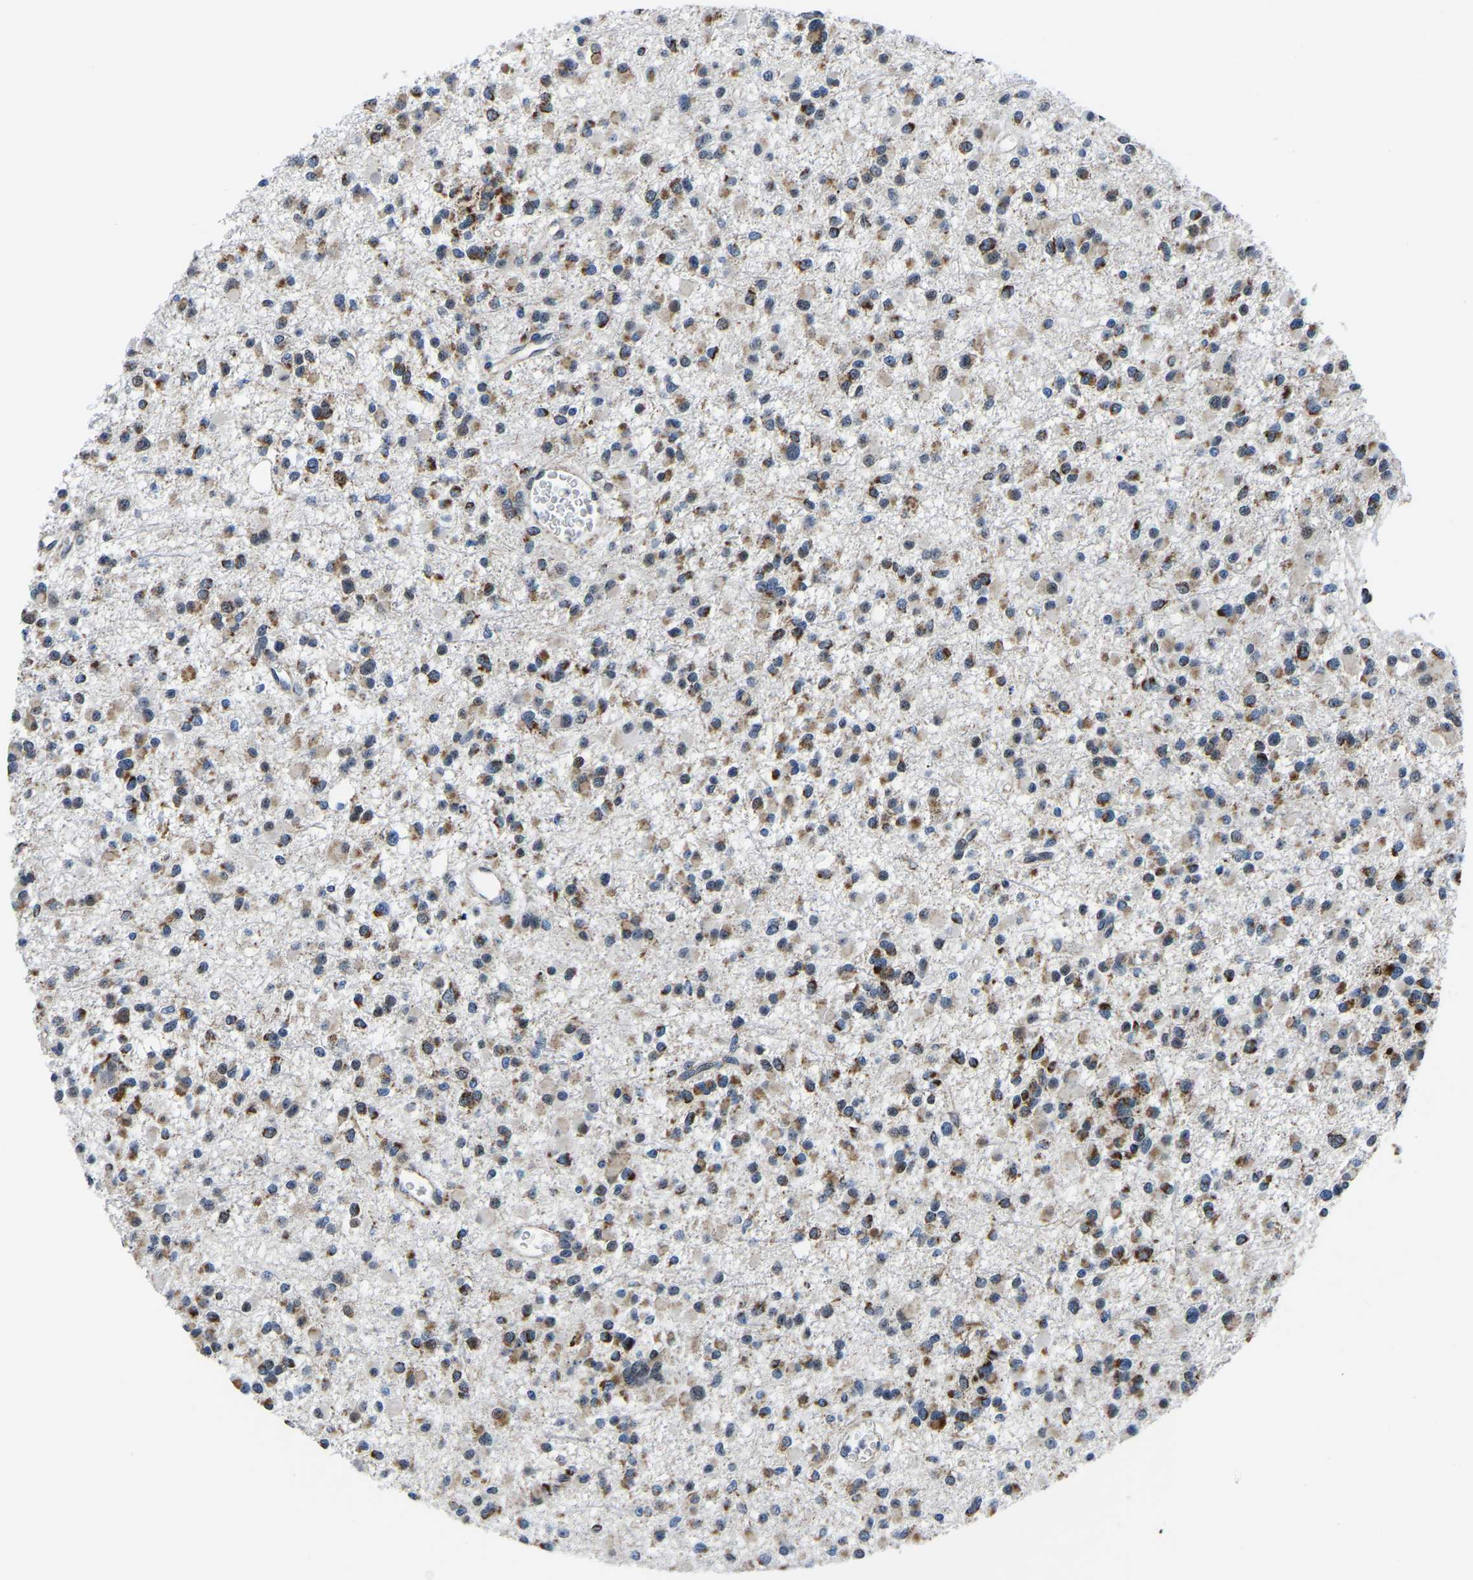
{"staining": {"intensity": "moderate", "quantity": ">75%", "location": "cytoplasmic/membranous"}, "tissue": "glioma", "cell_type": "Tumor cells", "image_type": "cancer", "snomed": [{"axis": "morphology", "description": "Glioma, malignant, Low grade"}, {"axis": "topography", "description": "Brain"}], "caption": "Protein staining by IHC reveals moderate cytoplasmic/membranous staining in approximately >75% of tumor cells in malignant glioma (low-grade). (DAB IHC with brightfield microscopy, high magnification).", "gene": "BNIP3L", "patient": {"sex": "female", "age": 22}}